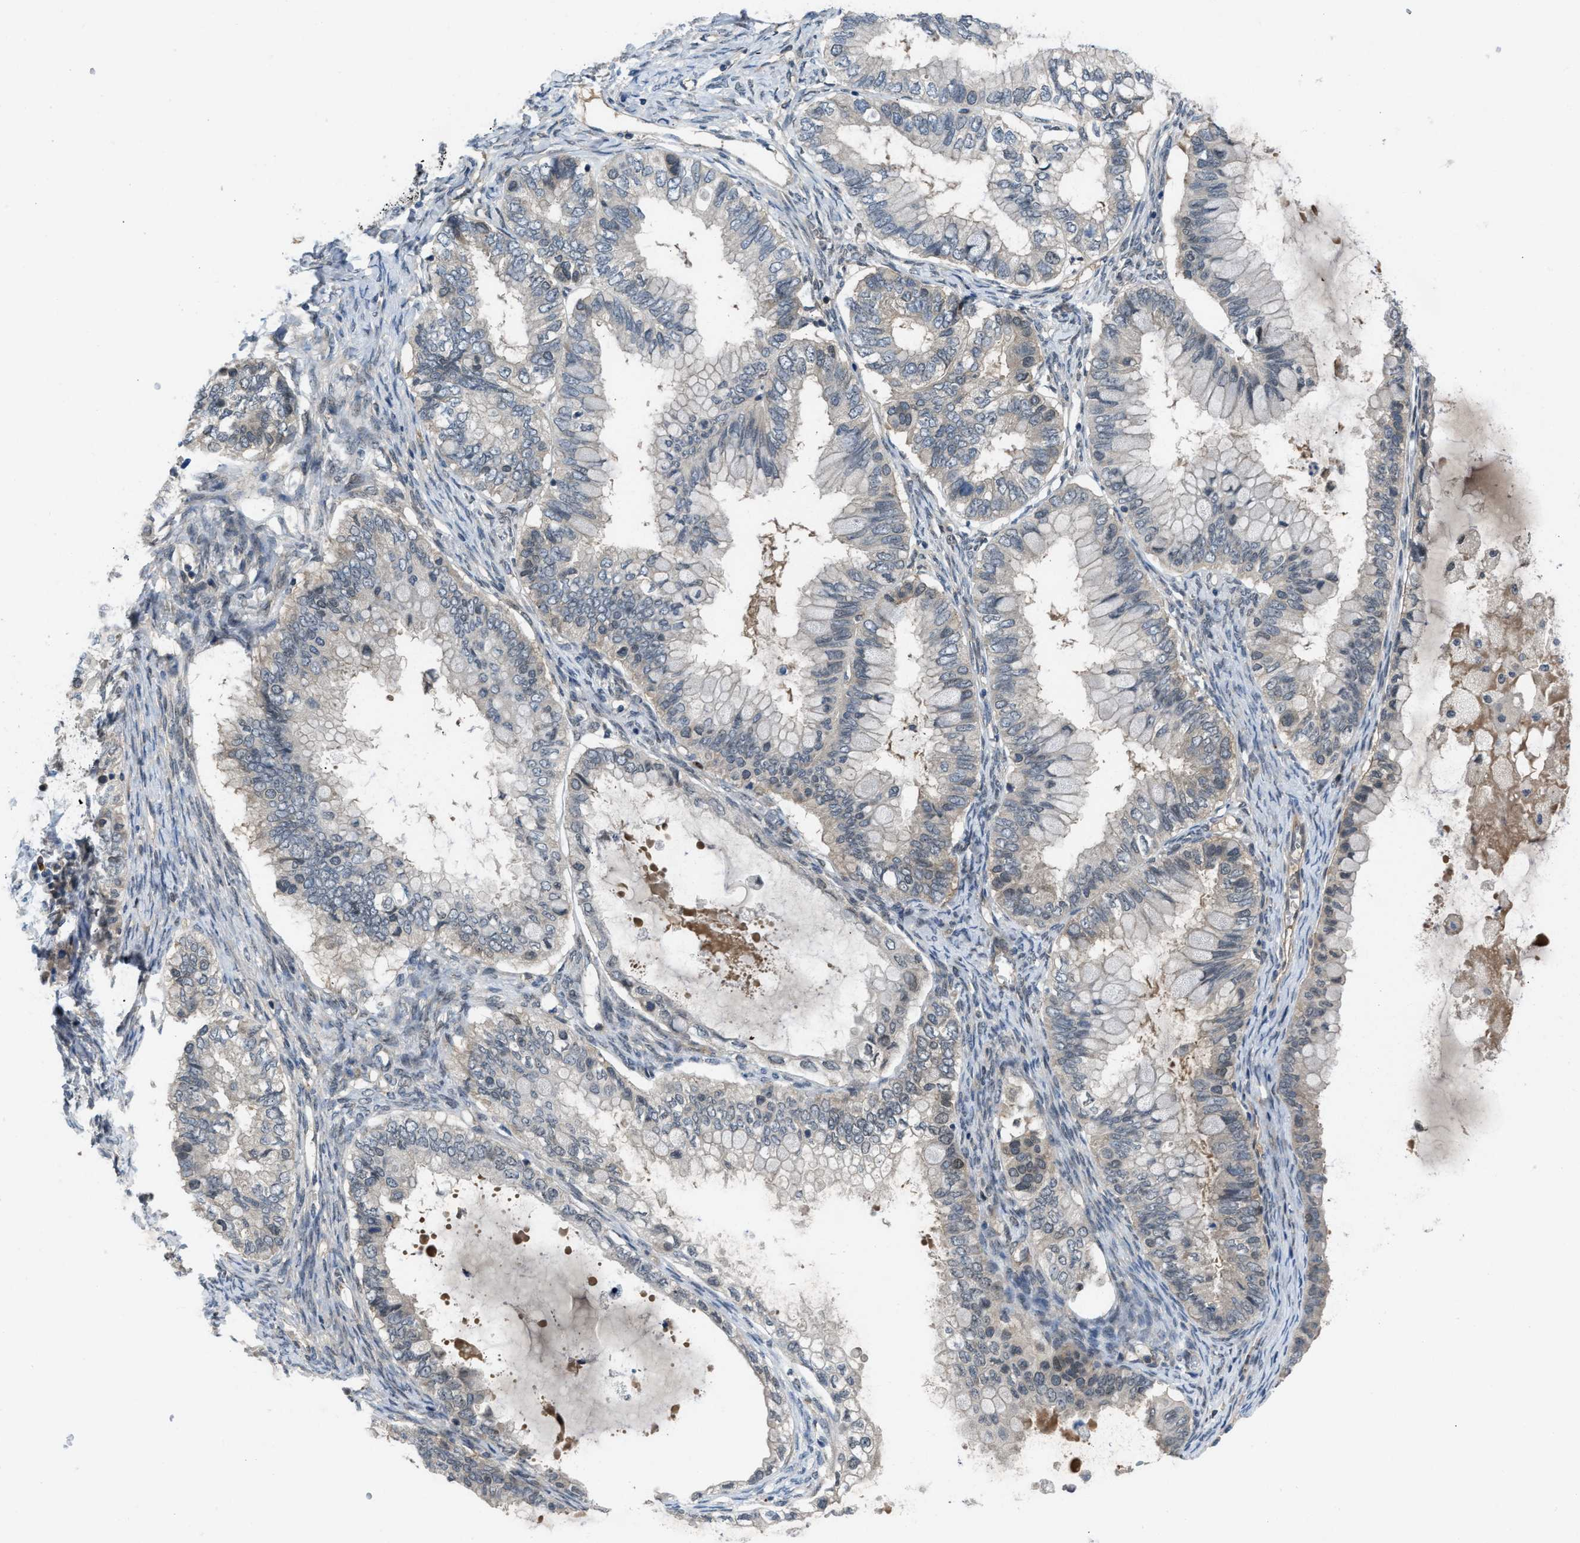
{"staining": {"intensity": "negative", "quantity": "none", "location": "none"}, "tissue": "ovarian cancer", "cell_type": "Tumor cells", "image_type": "cancer", "snomed": [{"axis": "morphology", "description": "Cystadenocarcinoma, mucinous, NOS"}, {"axis": "topography", "description": "Ovary"}], "caption": "Immunohistochemistry photomicrograph of human mucinous cystadenocarcinoma (ovarian) stained for a protein (brown), which shows no expression in tumor cells.", "gene": "ZNF251", "patient": {"sex": "female", "age": 80}}